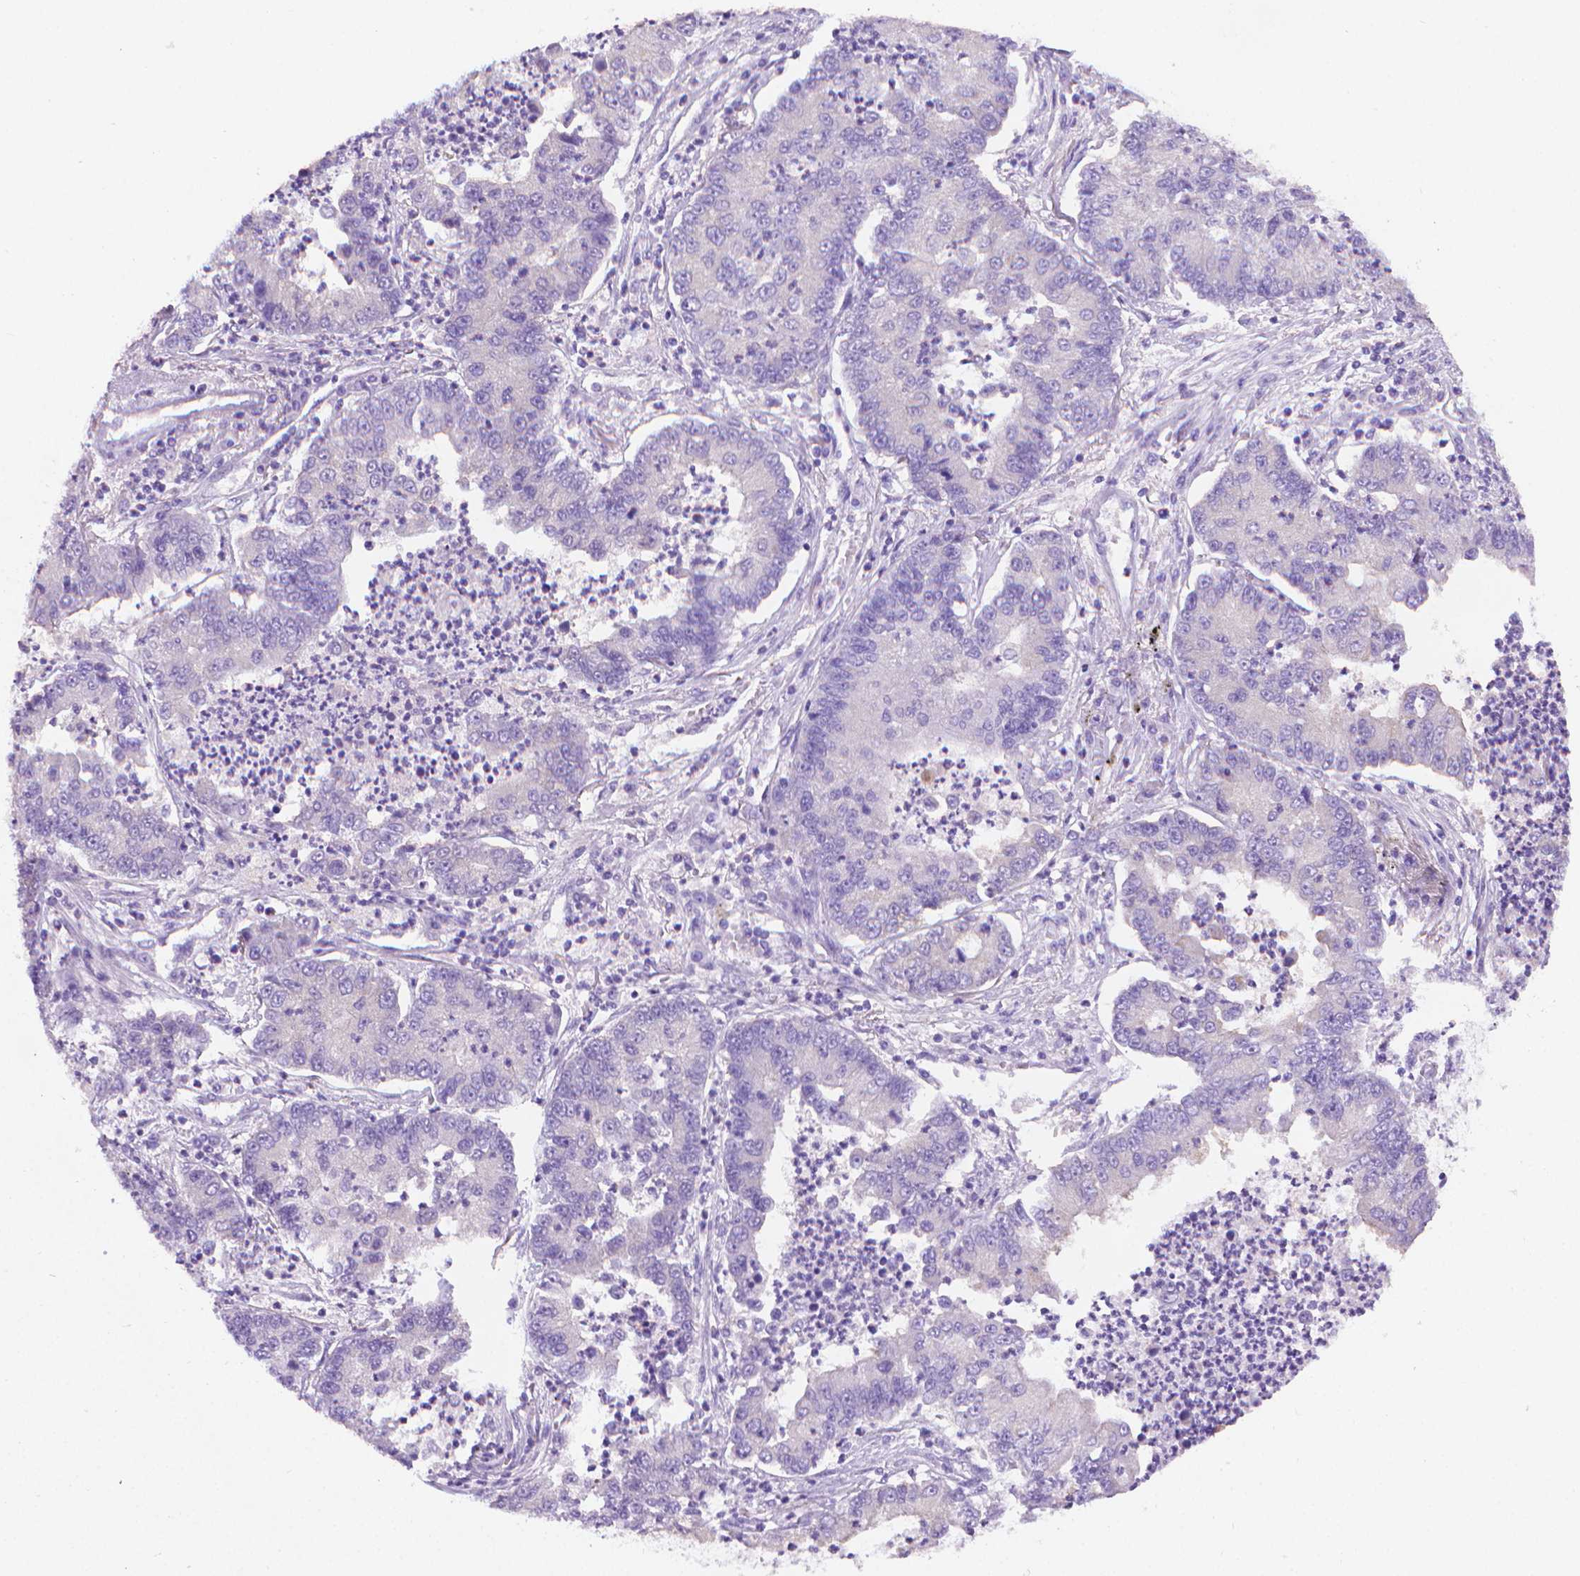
{"staining": {"intensity": "negative", "quantity": "none", "location": "none"}, "tissue": "lung cancer", "cell_type": "Tumor cells", "image_type": "cancer", "snomed": [{"axis": "morphology", "description": "Adenocarcinoma, NOS"}, {"axis": "topography", "description": "Lung"}], "caption": "Immunohistochemical staining of human adenocarcinoma (lung) exhibits no significant expression in tumor cells.", "gene": "FASN", "patient": {"sex": "female", "age": 57}}